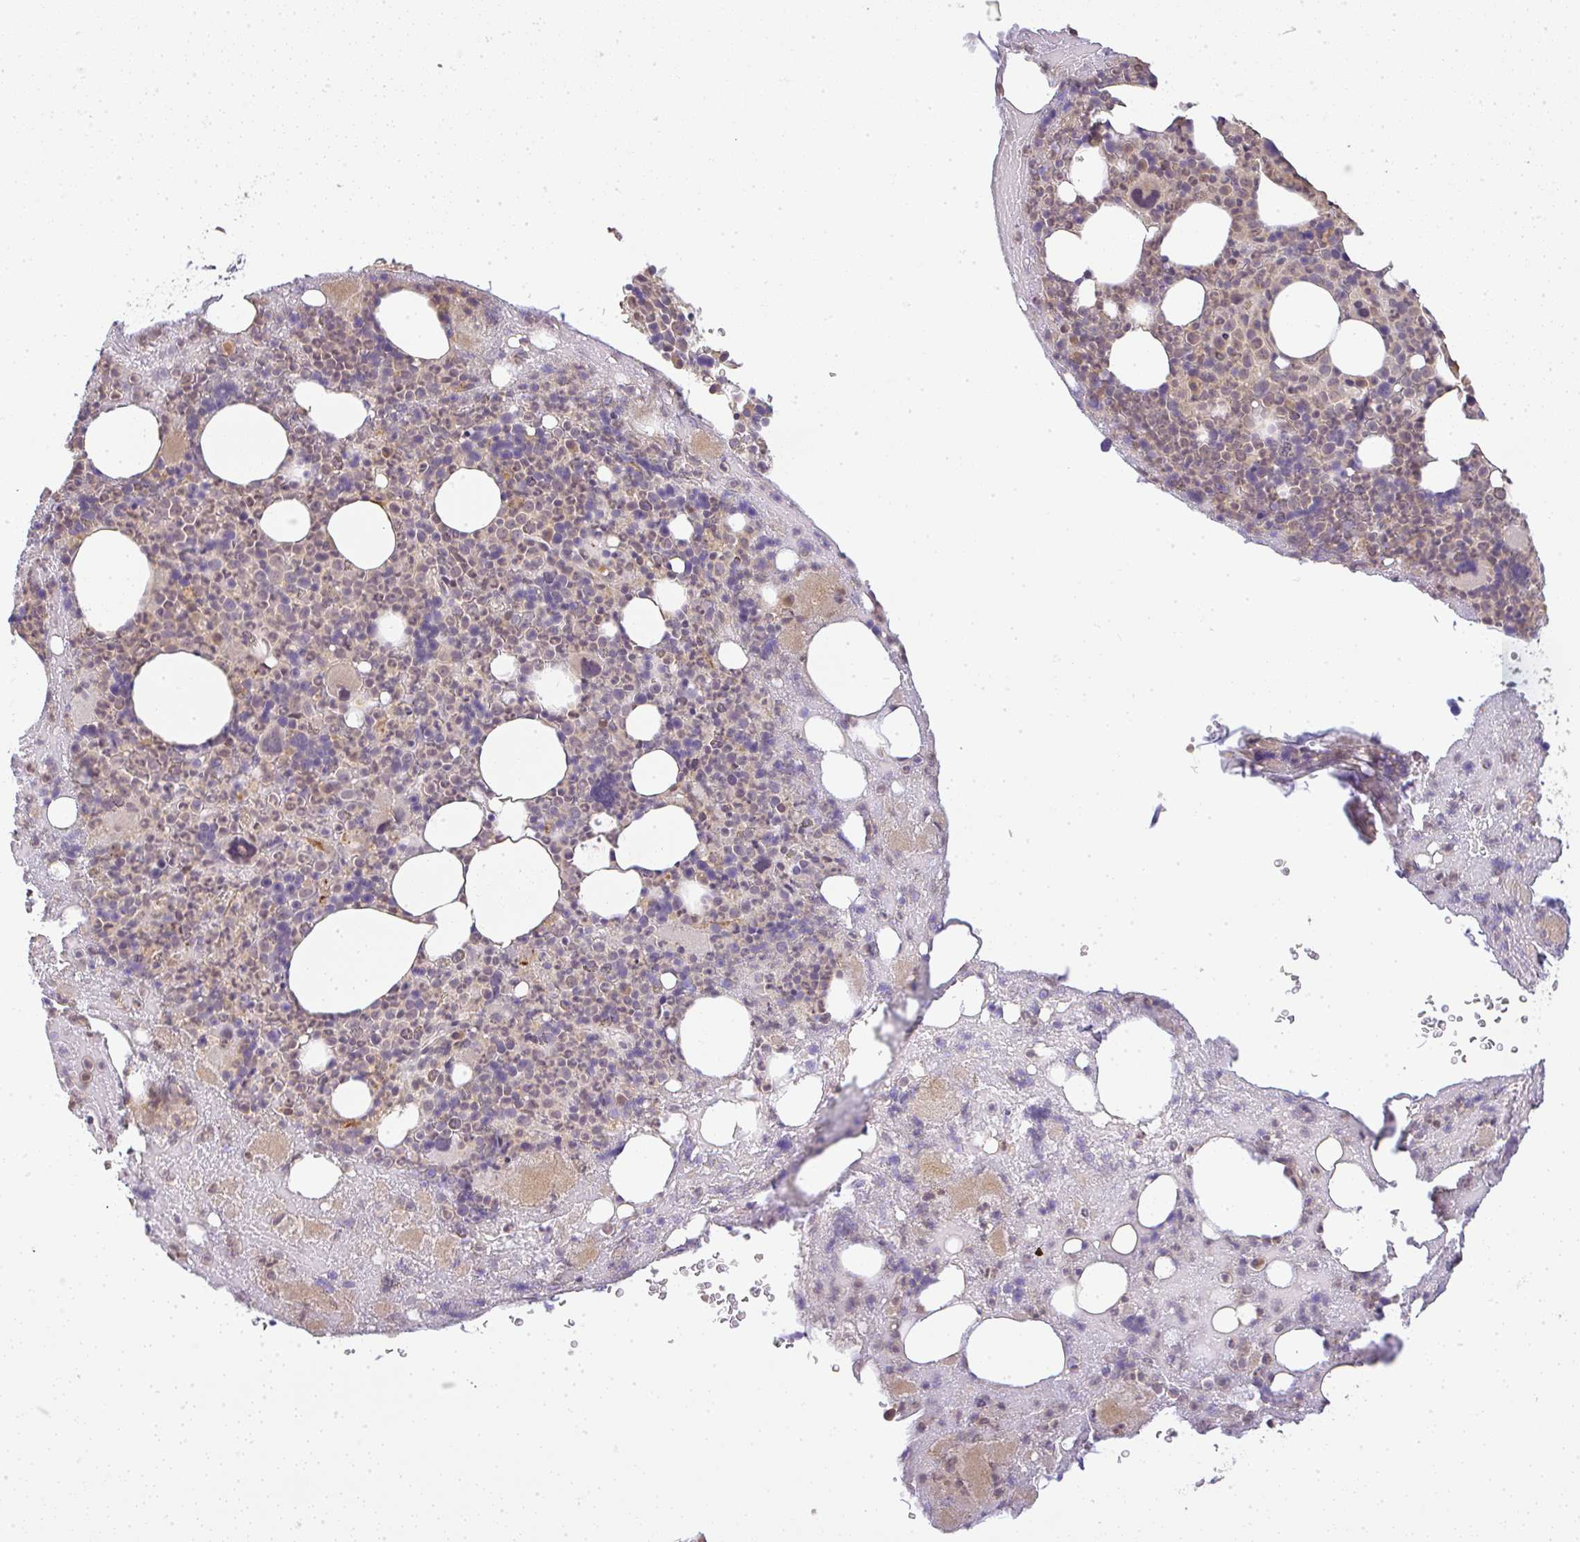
{"staining": {"intensity": "weak", "quantity": "25%-75%", "location": "cytoplasmic/membranous"}, "tissue": "bone marrow", "cell_type": "Hematopoietic cells", "image_type": "normal", "snomed": [{"axis": "morphology", "description": "Normal tissue, NOS"}, {"axis": "topography", "description": "Bone marrow"}], "caption": "Immunohistochemical staining of benign bone marrow exhibits 25%-75% levels of weak cytoplasmic/membranous protein staining in about 25%-75% of hematopoietic cells. (DAB (3,3'-diaminobenzidine) = brown stain, brightfield microscopy at high magnification).", "gene": "FAM153A", "patient": {"sex": "female", "age": 59}}